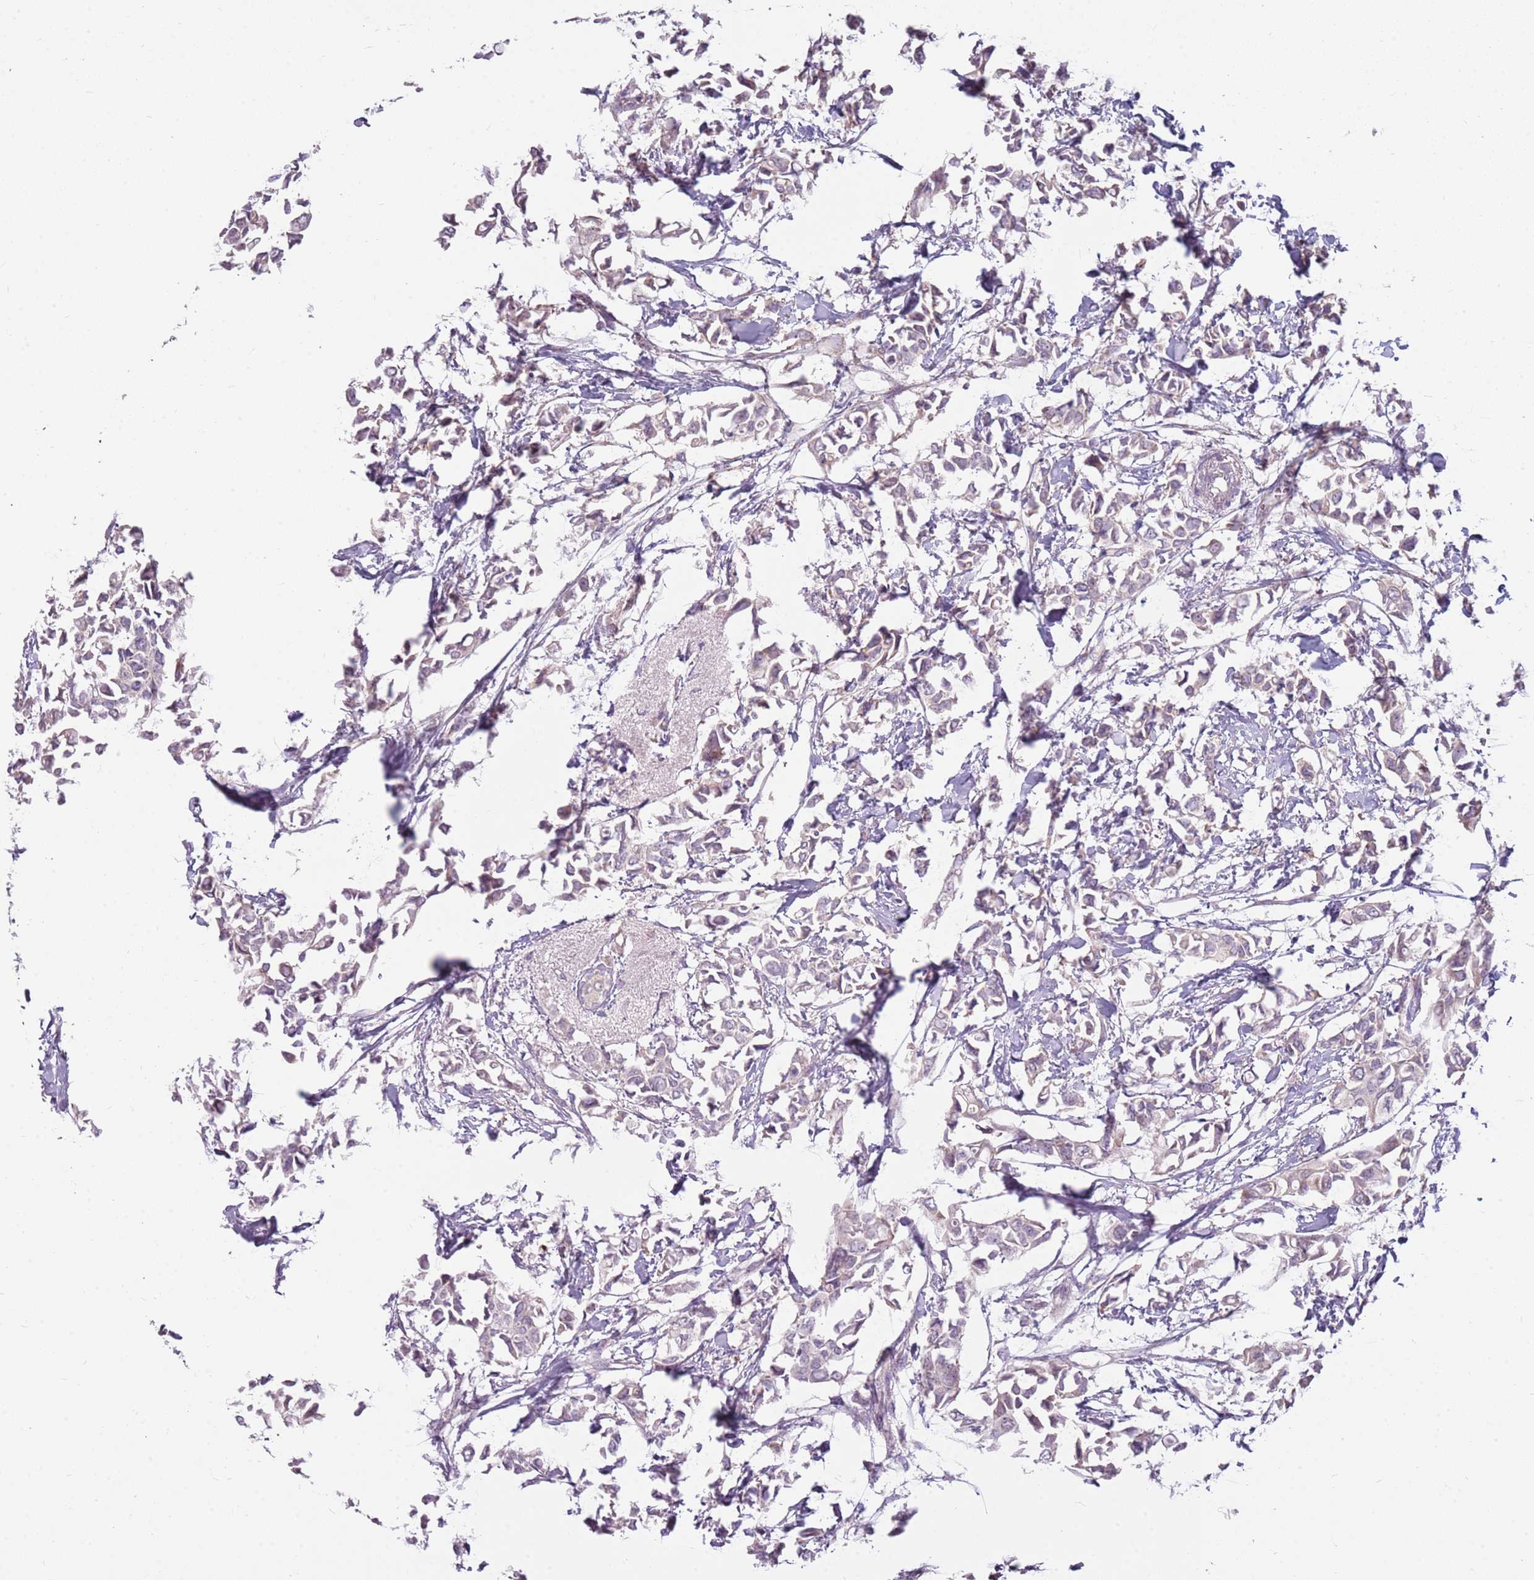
{"staining": {"intensity": "negative", "quantity": "none", "location": "none"}, "tissue": "breast cancer", "cell_type": "Tumor cells", "image_type": "cancer", "snomed": [{"axis": "morphology", "description": "Duct carcinoma"}, {"axis": "topography", "description": "Breast"}], "caption": "Human breast cancer (infiltrating ductal carcinoma) stained for a protein using immunohistochemistry (IHC) exhibits no staining in tumor cells.", "gene": "HSPA14", "patient": {"sex": "female", "age": 41}}